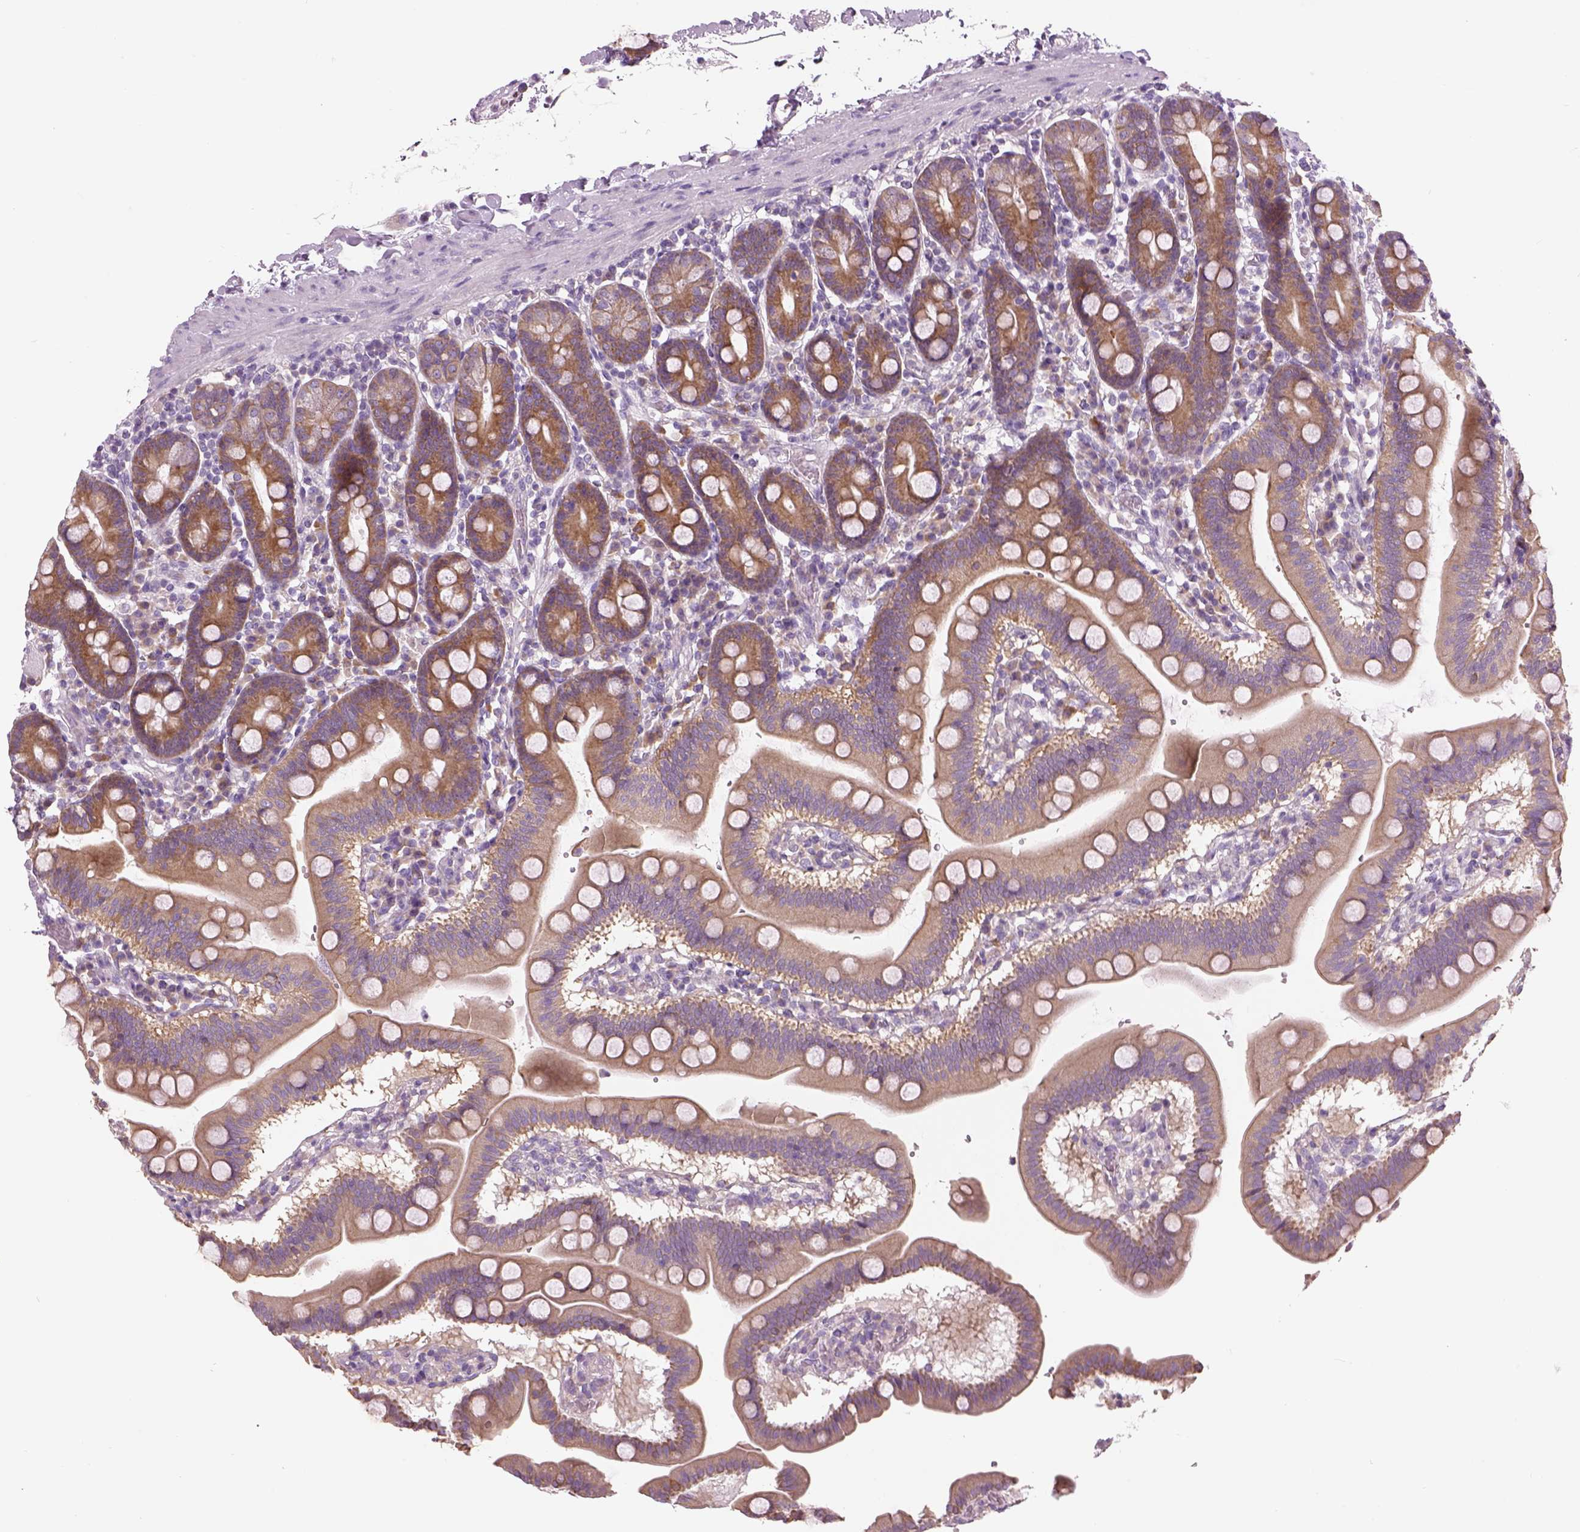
{"staining": {"intensity": "moderate", "quantity": "25%-75%", "location": "cytoplasmic/membranous"}, "tissue": "duodenum", "cell_type": "Glandular cells", "image_type": "normal", "snomed": [{"axis": "morphology", "description": "Normal tissue, NOS"}, {"axis": "topography", "description": "Pancreas"}, {"axis": "topography", "description": "Duodenum"}], "caption": "Glandular cells exhibit medium levels of moderate cytoplasmic/membranous staining in about 25%-75% of cells in benign duodenum. The staining is performed using DAB (3,3'-diaminobenzidine) brown chromogen to label protein expression. The nuclei are counter-stained blue using hematoxylin.", "gene": "CHST14", "patient": {"sex": "male", "age": 59}}